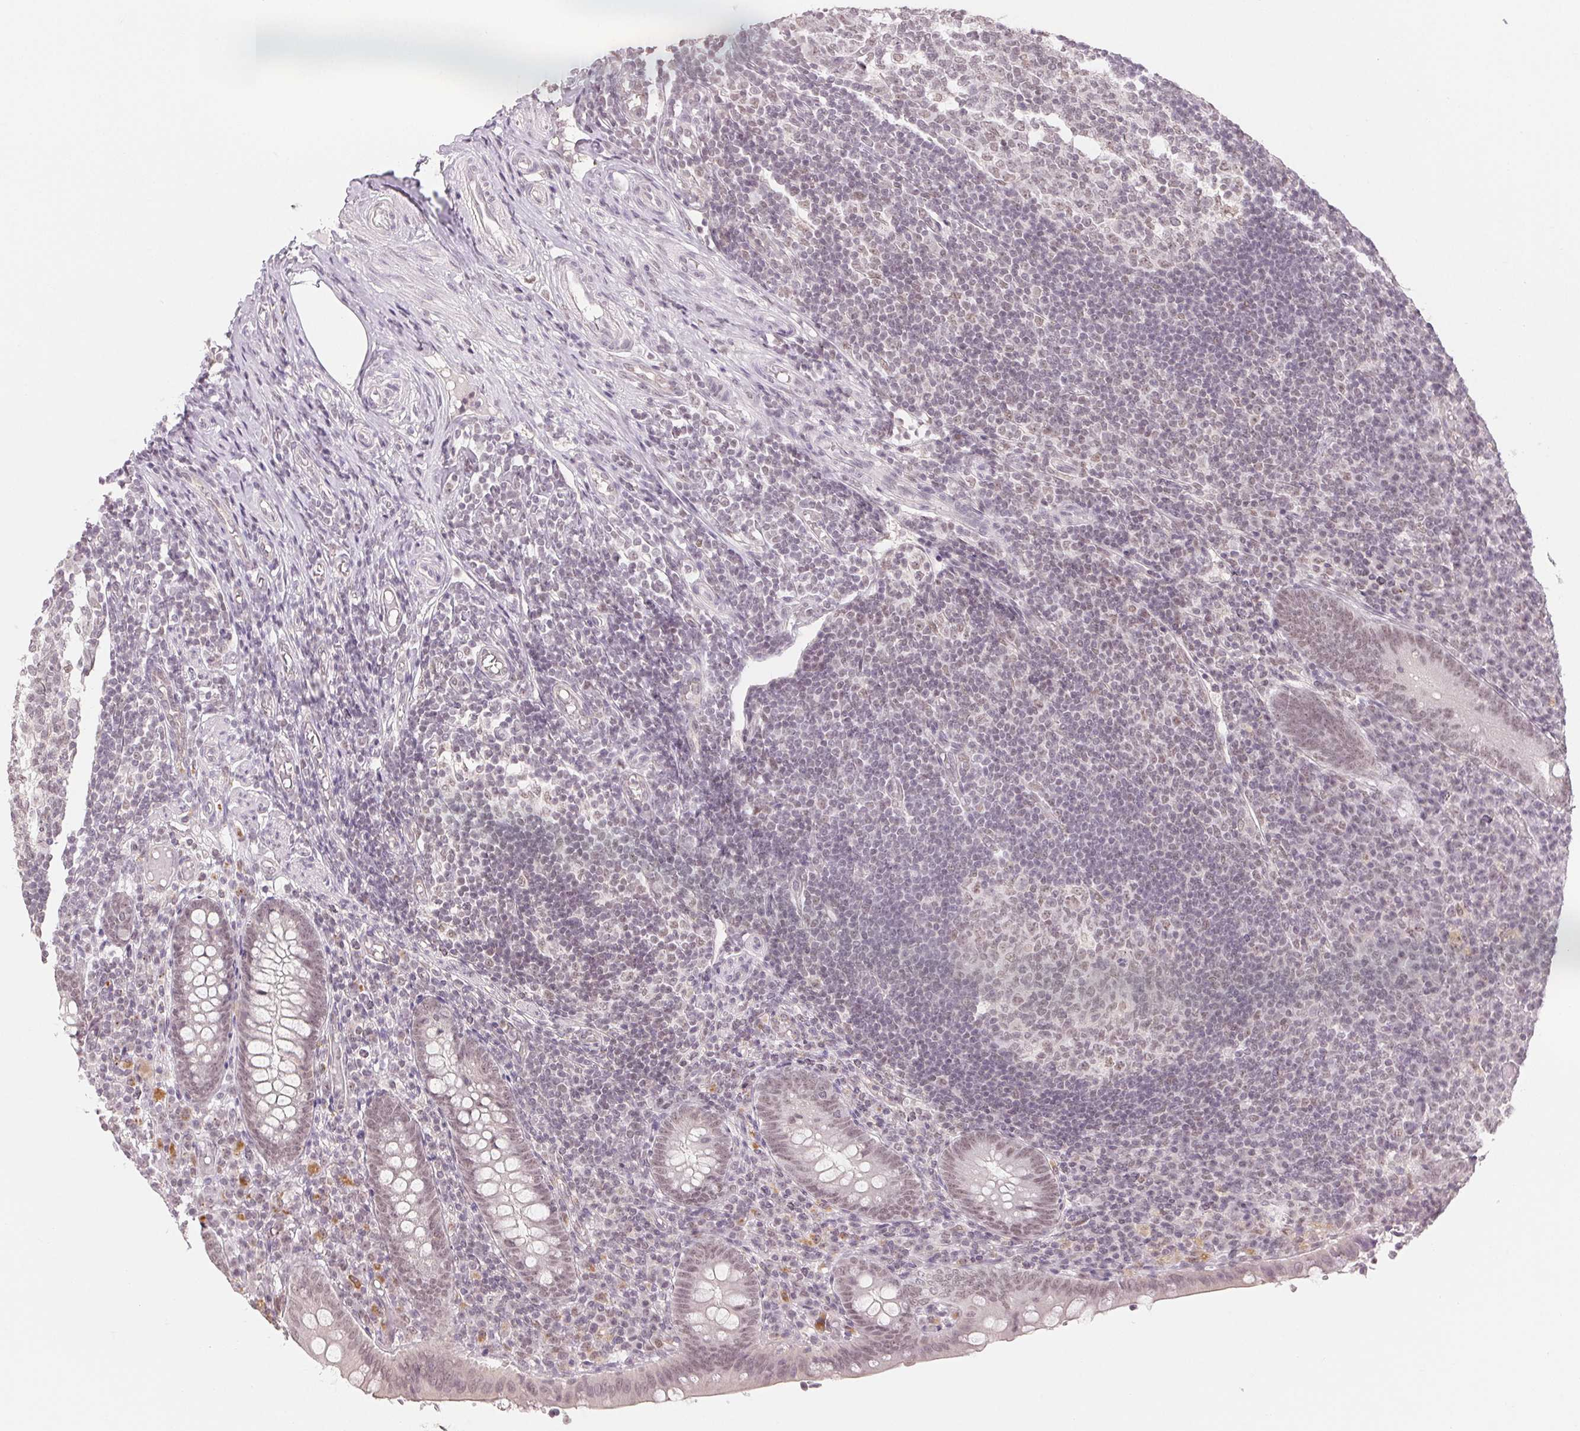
{"staining": {"intensity": "weak", "quantity": "25%-75%", "location": "nuclear"}, "tissue": "appendix", "cell_type": "Glandular cells", "image_type": "normal", "snomed": [{"axis": "morphology", "description": "Normal tissue, NOS"}, {"axis": "topography", "description": "Appendix"}], "caption": "DAB (3,3'-diaminobenzidine) immunohistochemical staining of unremarkable human appendix shows weak nuclear protein positivity in approximately 25%-75% of glandular cells.", "gene": "NXF3", "patient": {"sex": "male", "age": 18}}